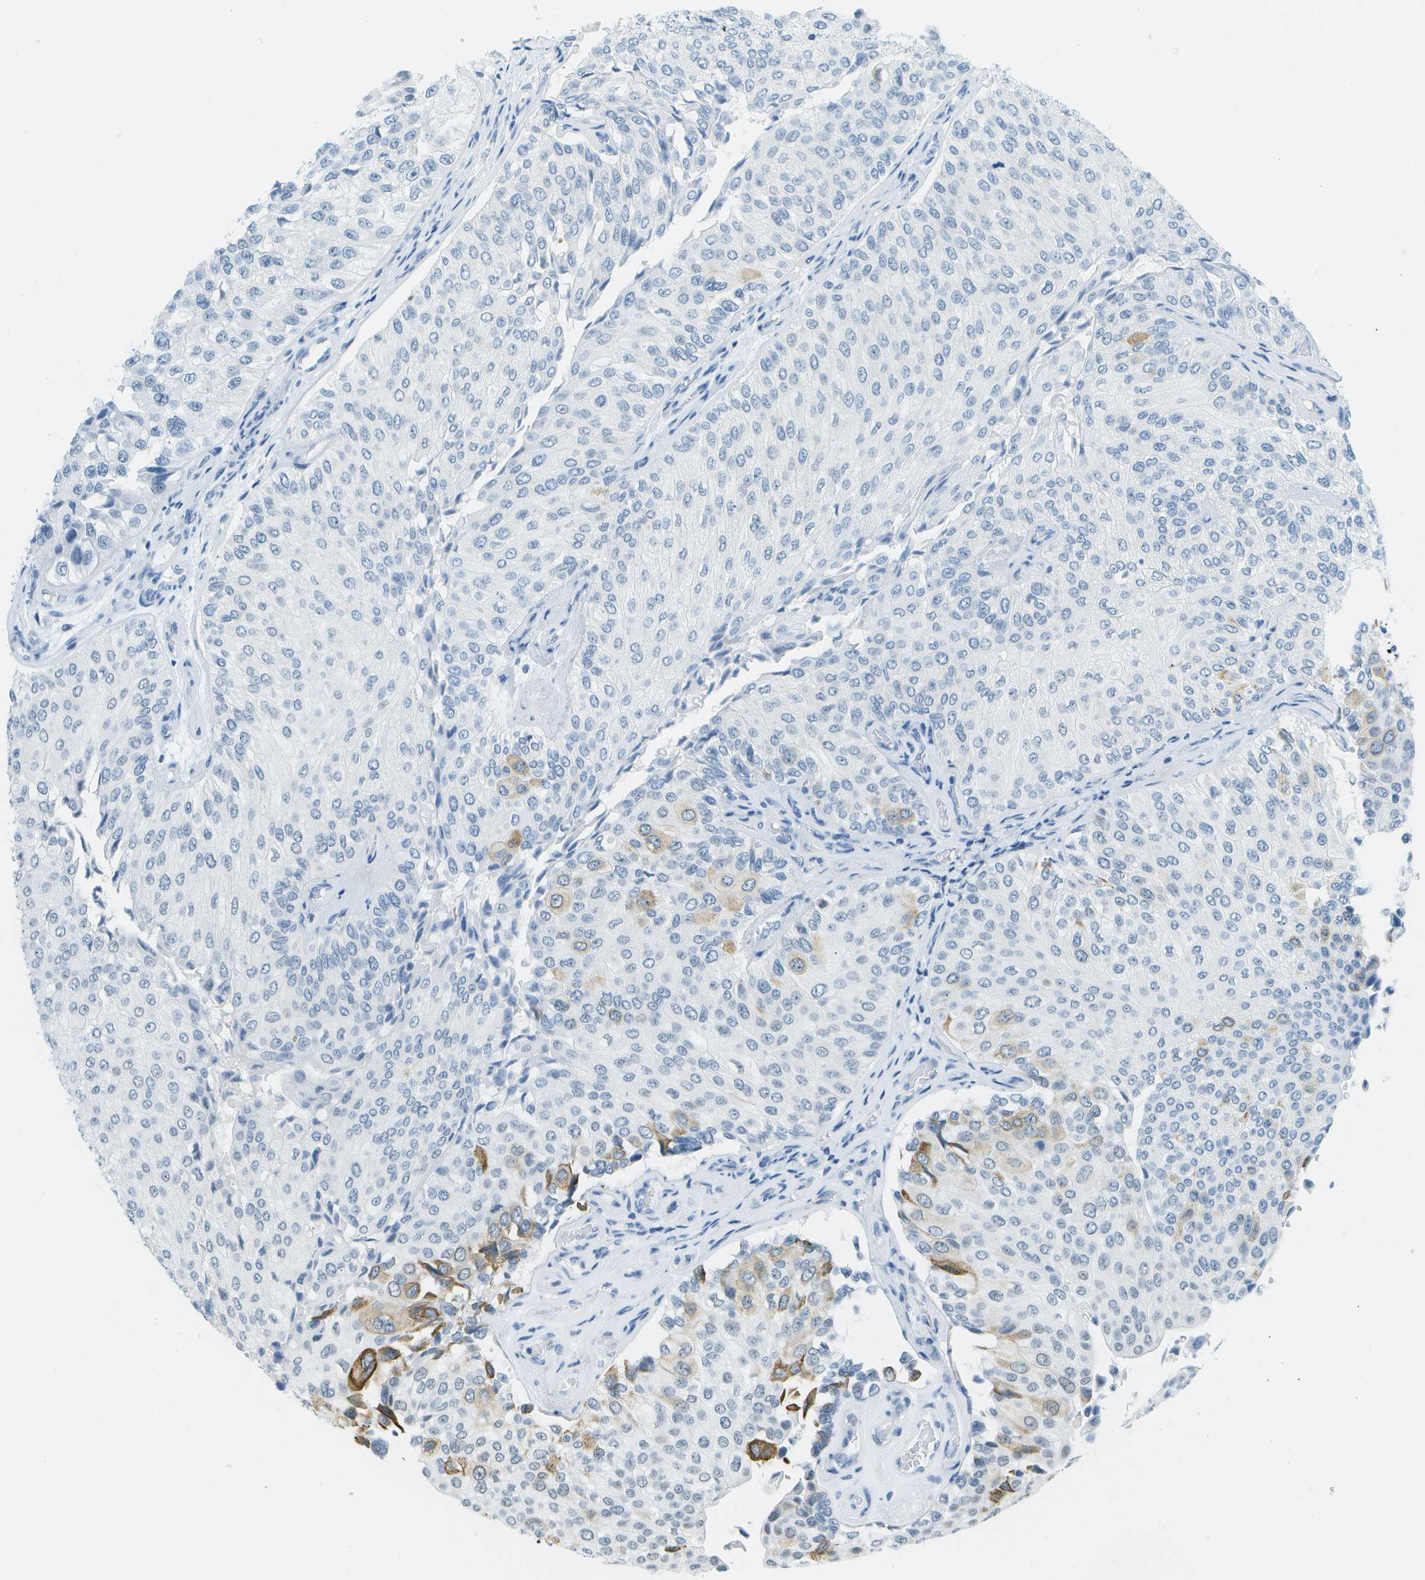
{"staining": {"intensity": "moderate", "quantity": "<25%", "location": "cytoplasmic/membranous"}, "tissue": "urothelial cancer", "cell_type": "Tumor cells", "image_type": "cancer", "snomed": [{"axis": "morphology", "description": "Urothelial carcinoma, High grade"}, {"axis": "topography", "description": "Kidney"}, {"axis": "topography", "description": "Urinary bladder"}], "caption": "The micrograph displays immunohistochemical staining of urothelial cancer. There is moderate cytoplasmic/membranous positivity is identified in approximately <25% of tumor cells.", "gene": "NEK11", "patient": {"sex": "male", "age": 77}}